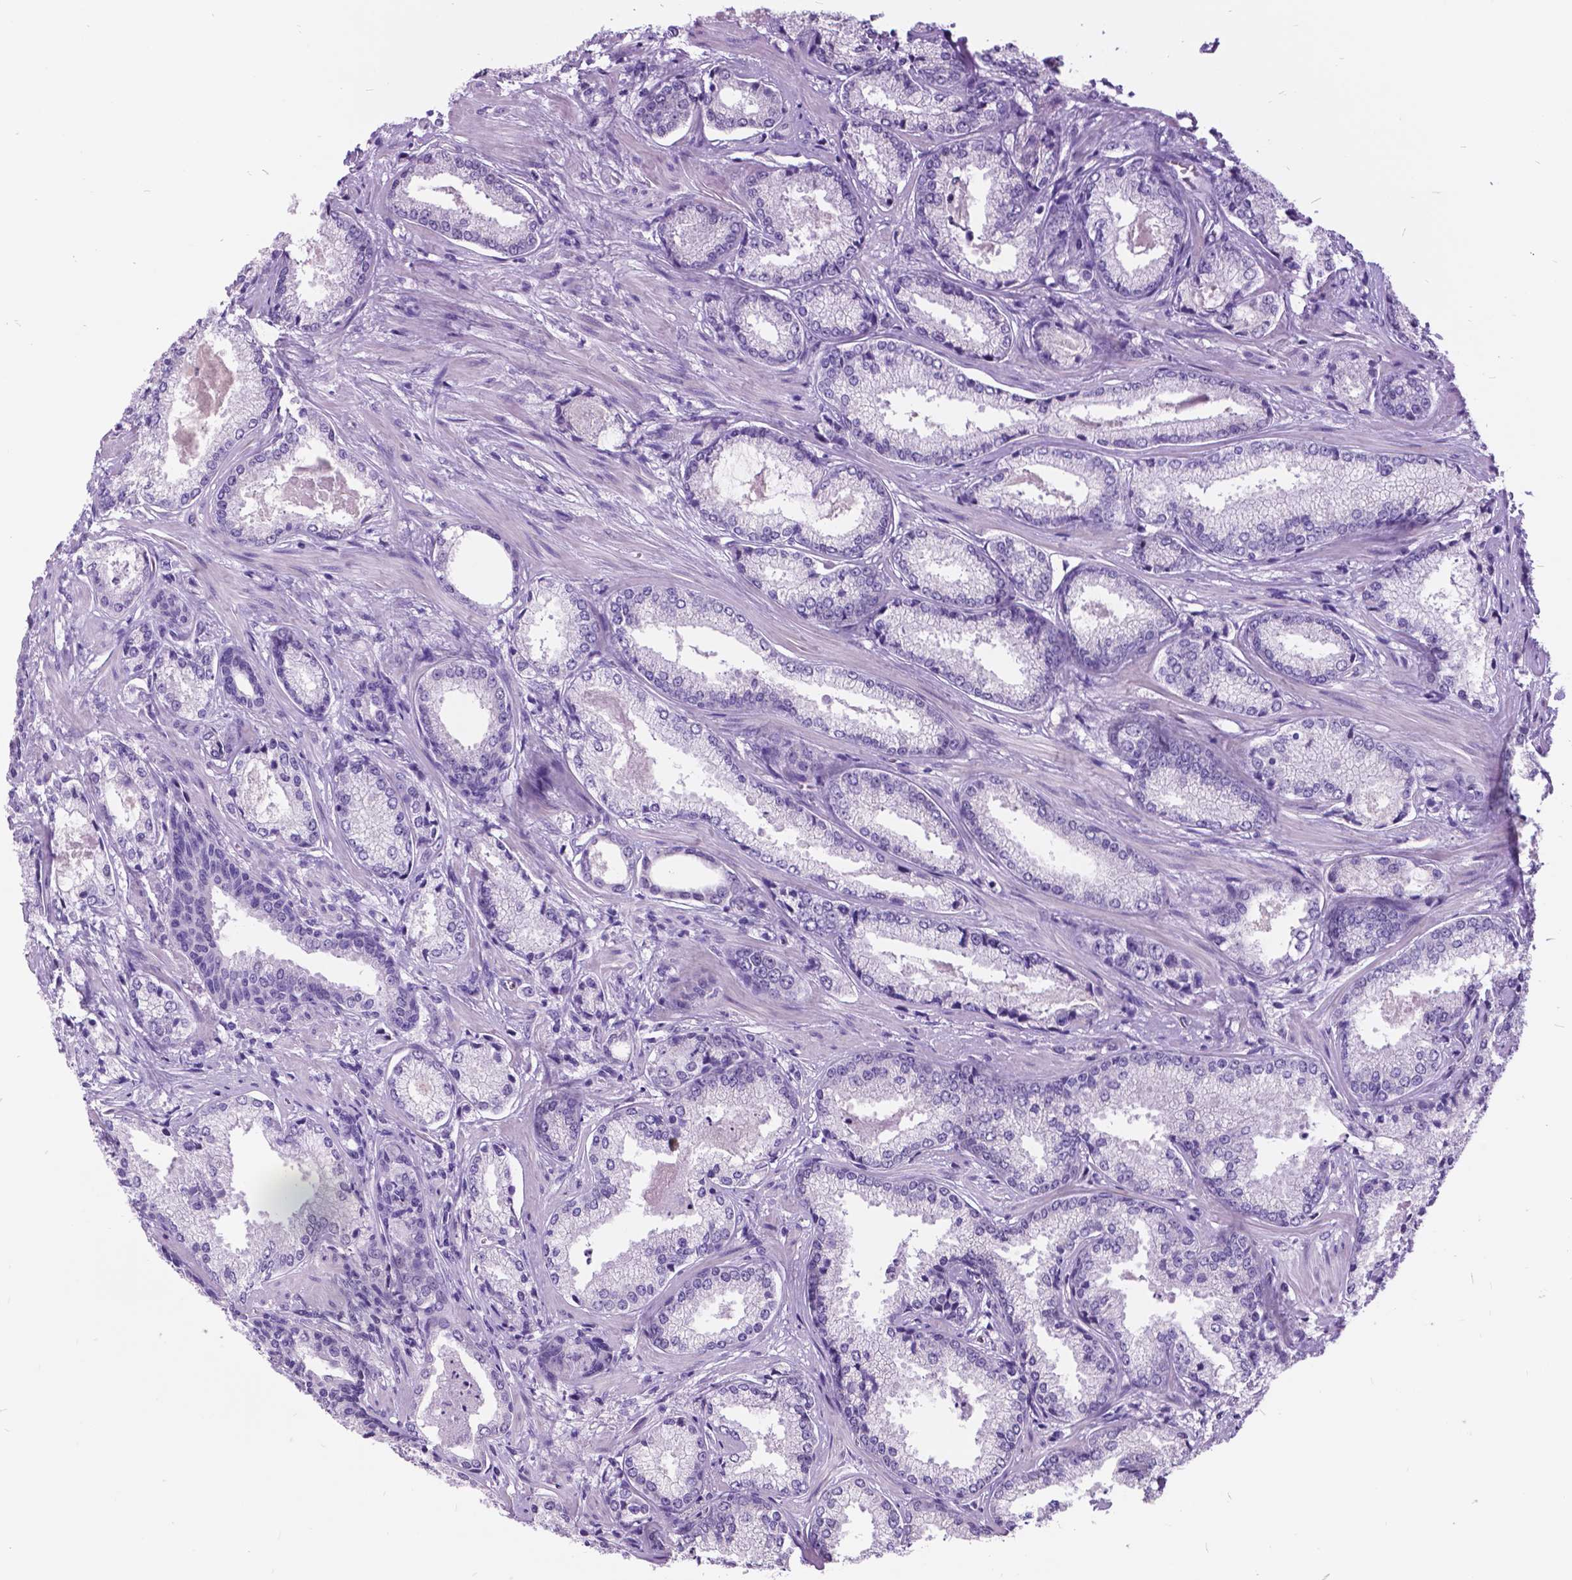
{"staining": {"intensity": "negative", "quantity": "none", "location": "none"}, "tissue": "prostate cancer", "cell_type": "Tumor cells", "image_type": "cancer", "snomed": [{"axis": "morphology", "description": "Adenocarcinoma, Low grade"}, {"axis": "topography", "description": "Prostate"}], "caption": "IHC of human prostate low-grade adenocarcinoma shows no staining in tumor cells. (DAB (3,3'-diaminobenzidine) immunohistochemistry (IHC), high magnification).", "gene": "DPF3", "patient": {"sex": "male", "age": 56}}